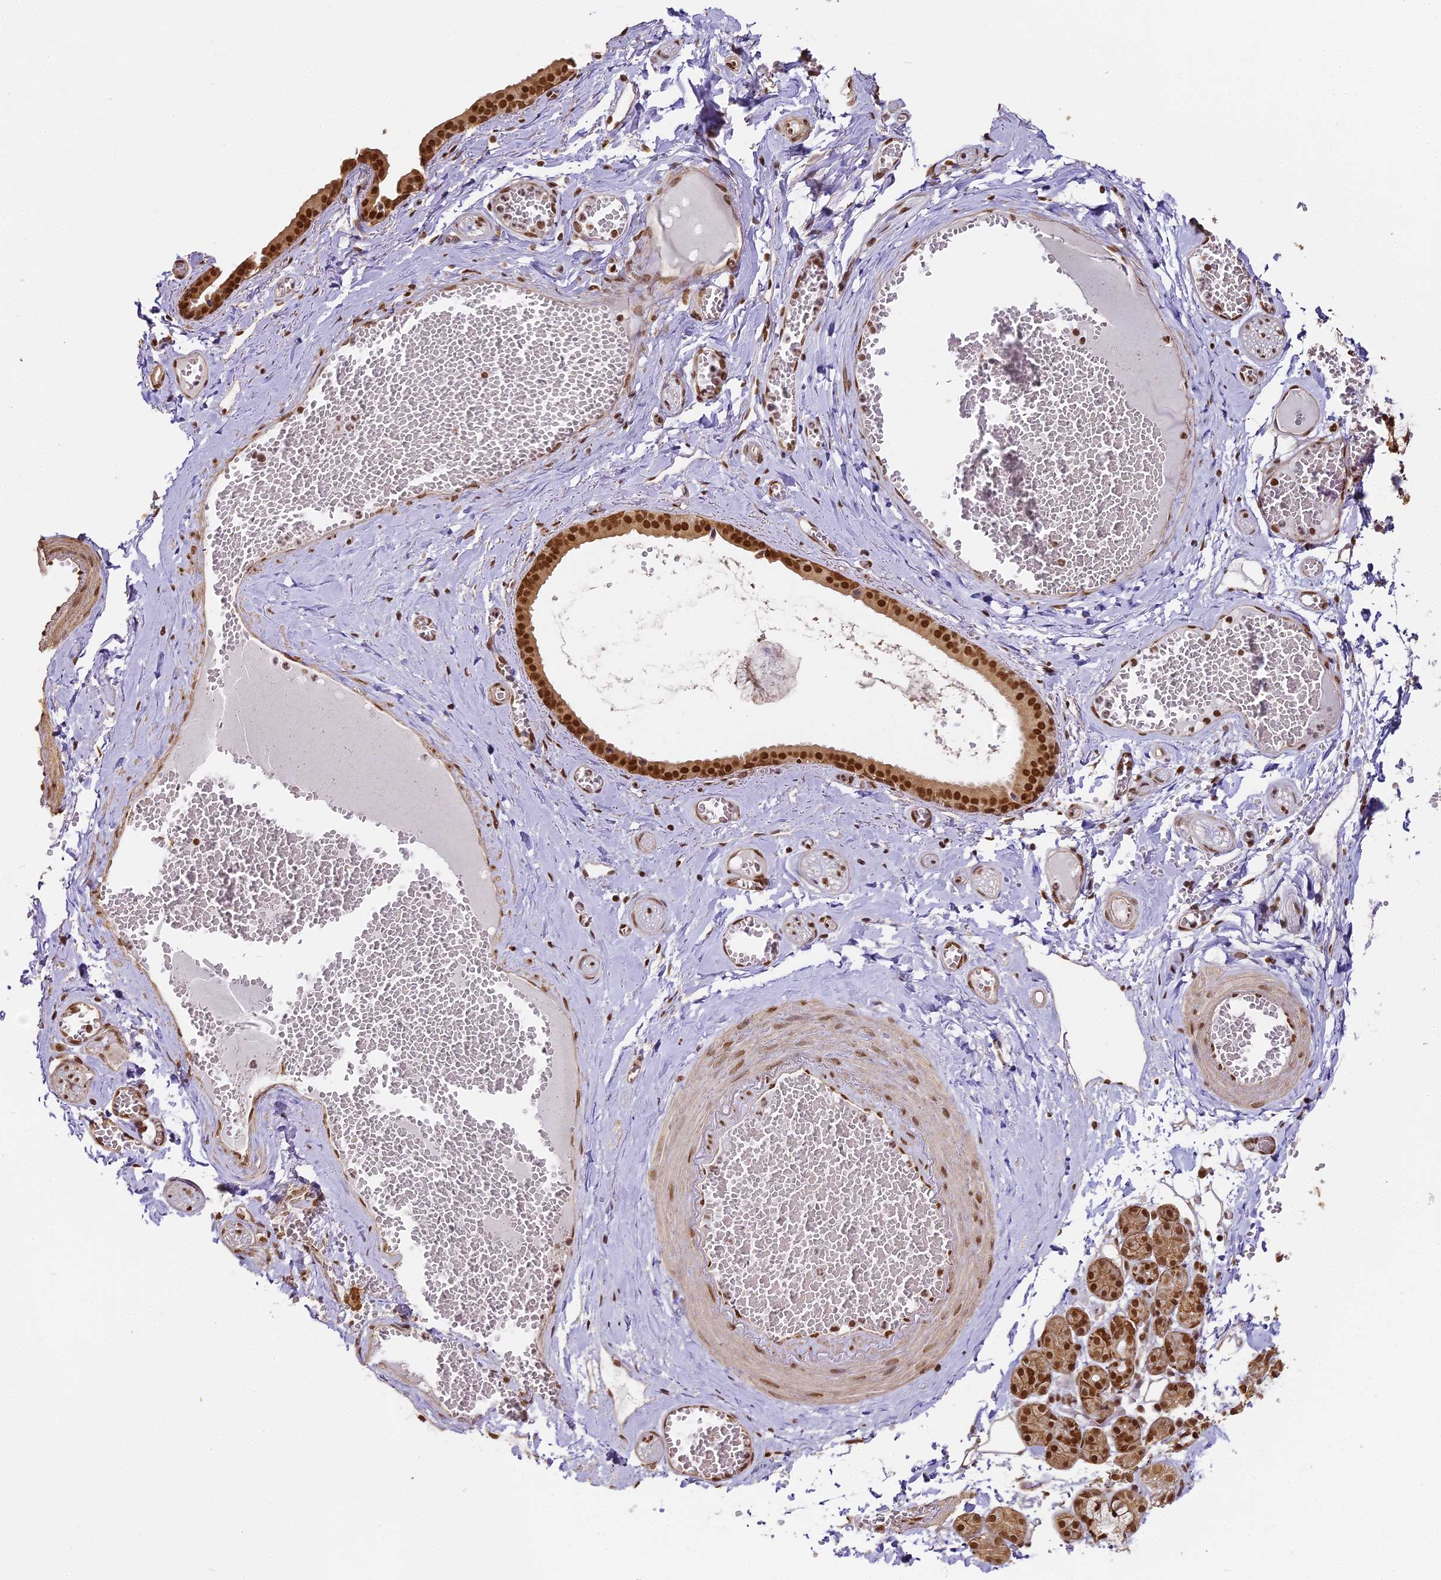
{"staining": {"intensity": "strong", "quantity": "25%-75%", "location": "cytoplasmic/membranous,nuclear"}, "tissue": "salivary gland", "cell_type": "Glandular cells", "image_type": "normal", "snomed": [{"axis": "morphology", "description": "Normal tissue, NOS"}, {"axis": "topography", "description": "Salivary gland"}], "caption": "Immunohistochemistry photomicrograph of unremarkable salivary gland stained for a protein (brown), which shows high levels of strong cytoplasmic/membranous,nuclear expression in about 25%-75% of glandular cells.", "gene": "HNRNPA1", "patient": {"sex": "male", "age": 63}}